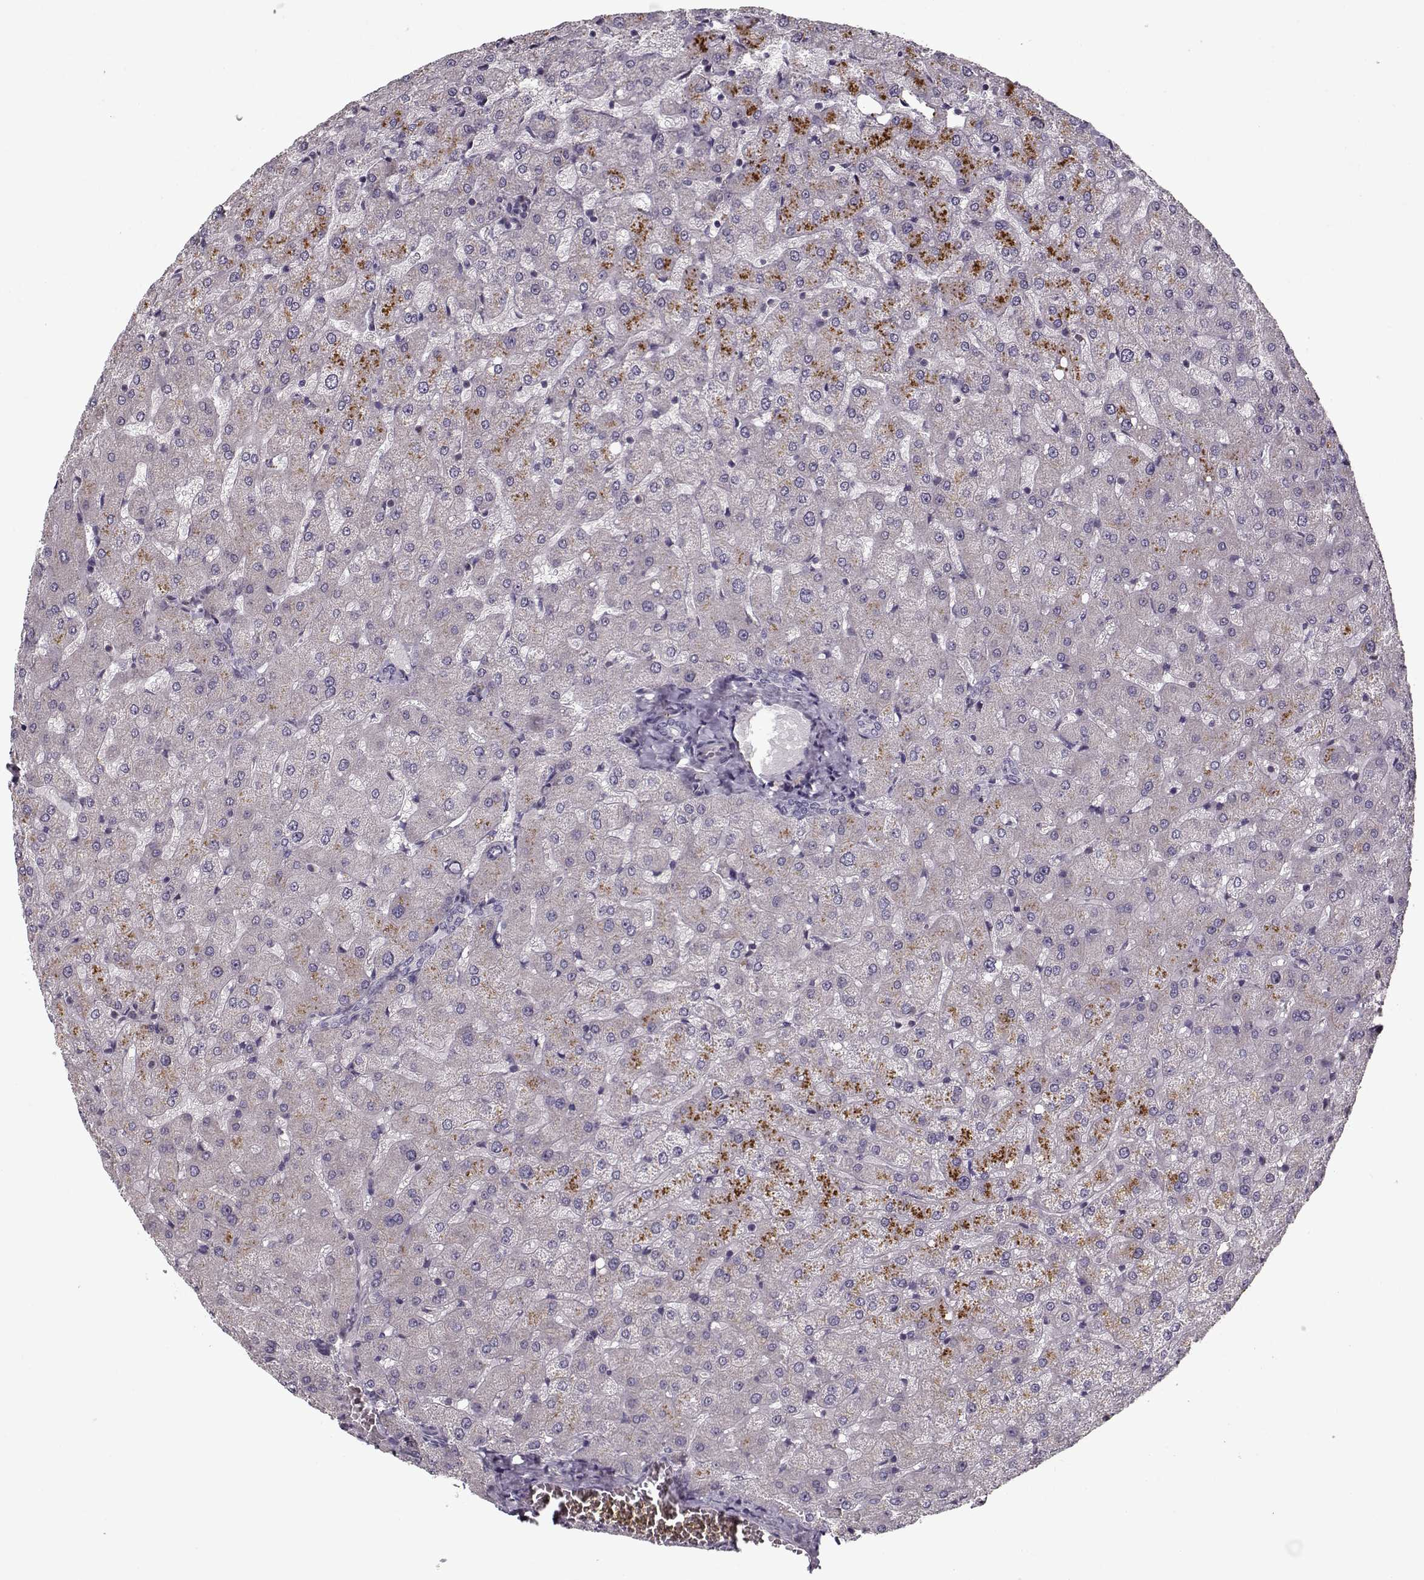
{"staining": {"intensity": "negative", "quantity": "none", "location": "none"}, "tissue": "liver", "cell_type": "Cholangiocytes", "image_type": "normal", "snomed": [{"axis": "morphology", "description": "Normal tissue, NOS"}, {"axis": "topography", "description": "Liver"}], "caption": "High power microscopy image of an IHC image of unremarkable liver, revealing no significant staining in cholangiocytes.", "gene": "UNC13D", "patient": {"sex": "female", "age": 50}}